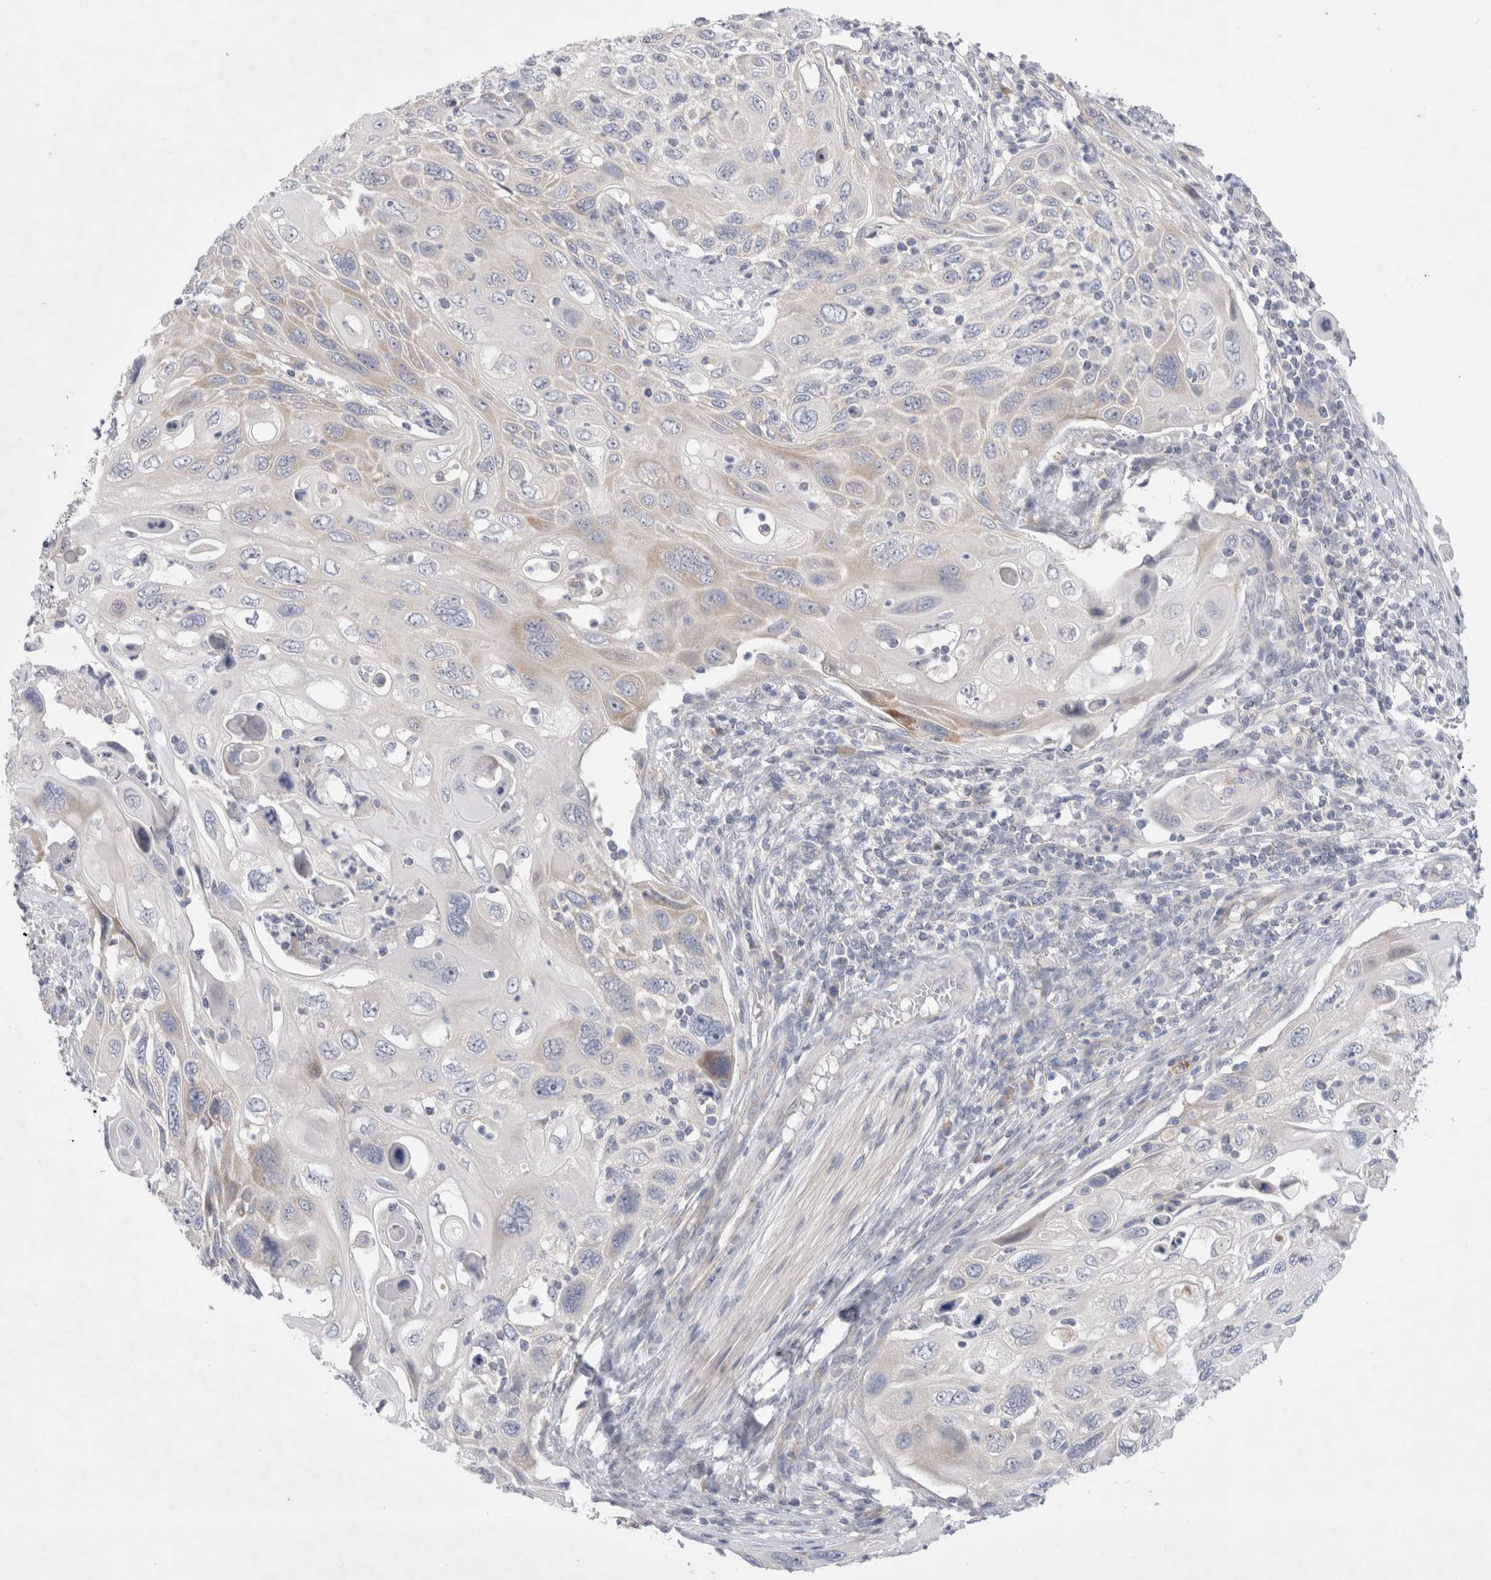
{"staining": {"intensity": "weak", "quantity": "<25%", "location": "cytoplasmic/membranous"}, "tissue": "cervical cancer", "cell_type": "Tumor cells", "image_type": "cancer", "snomed": [{"axis": "morphology", "description": "Squamous cell carcinoma, NOS"}, {"axis": "topography", "description": "Cervix"}], "caption": "Image shows no protein positivity in tumor cells of cervical cancer (squamous cell carcinoma) tissue.", "gene": "RBM12B", "patient": {"sex": "female", "age": 70}}